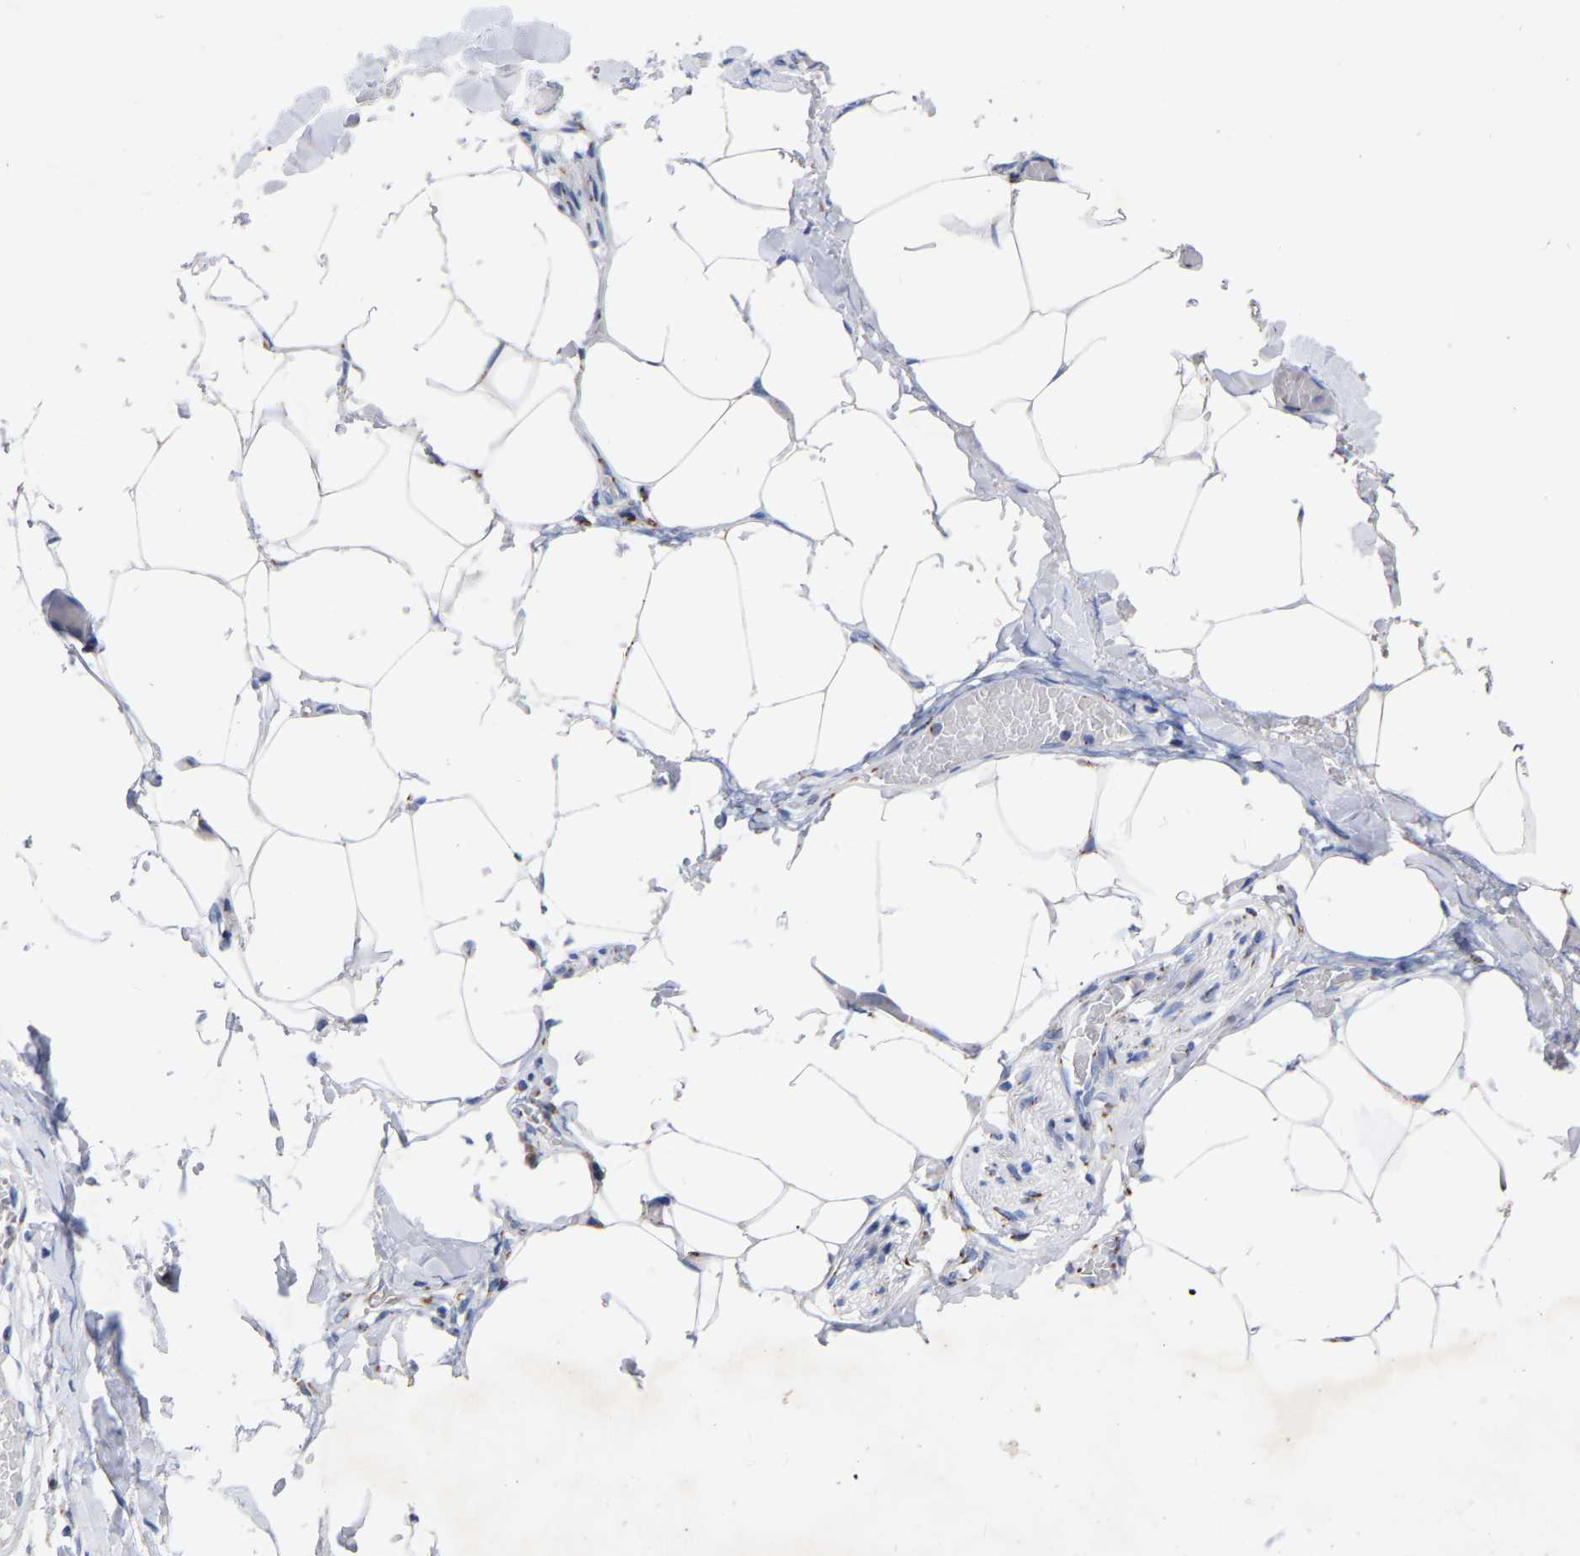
{"staining": {"intensity": "negative", "quantity": "none", "location": "none"}, "tissue": "adipose tissue", "cell_type": "Adipocytes", "image_type": "normal", "snomed": [{"axis": "morphology", "description": "Normal tissue, NOS"}, {"axis": "morphology", "description": "Adenocarcinoma, NOS"}, {"axis": "topography", "description": "Colon"}, {"axis": "topography", "description": "Peripheral nerve tissue"}], "caption": "IHC of normal adipose tissue demonstrates no expression in adipocytes.", "gene": "STRIP2", "patient": {"sex": "male", "age": 14}}